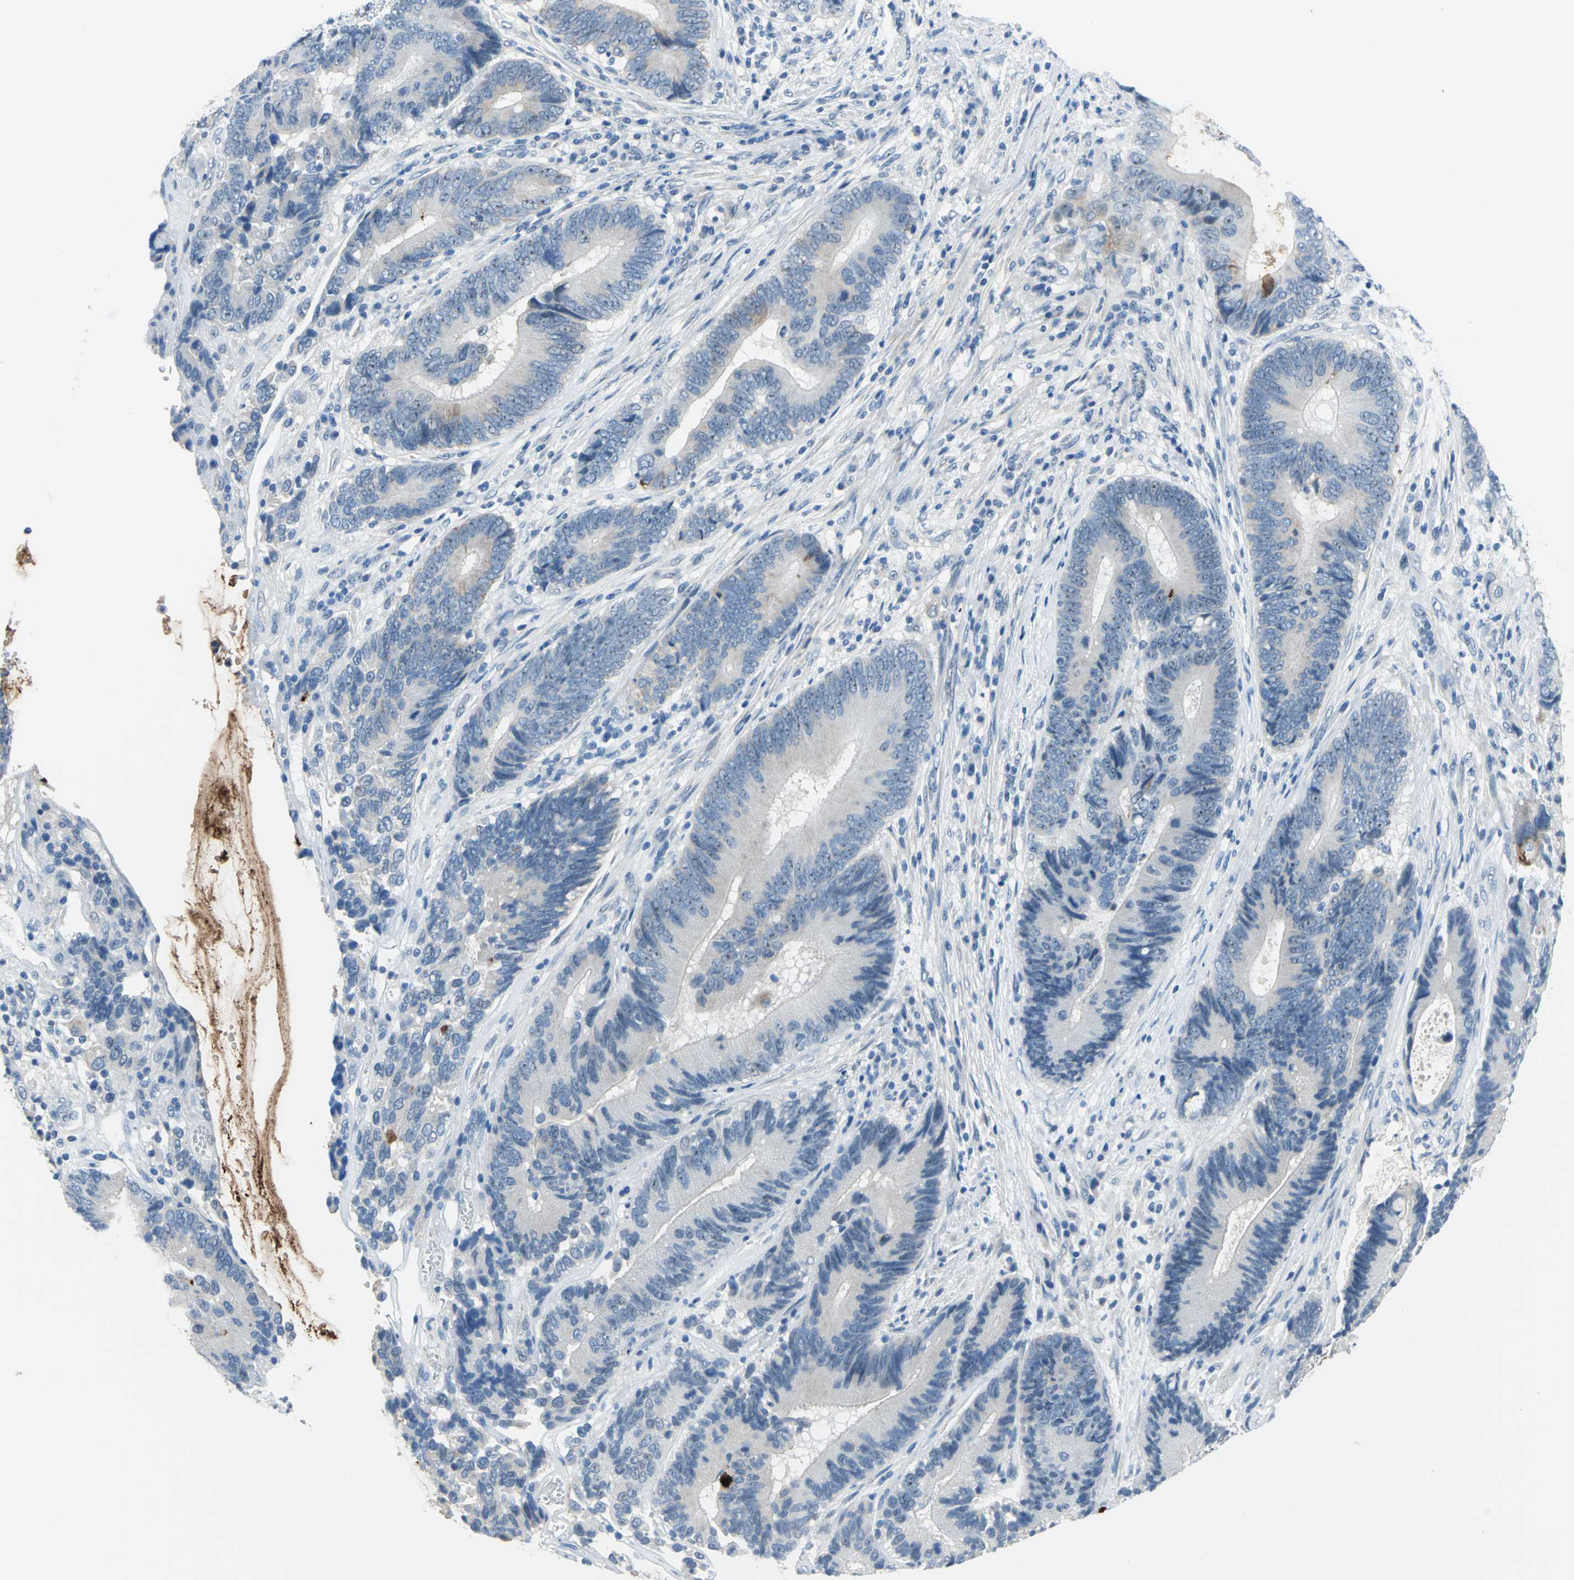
{"staining": {"intensity": "strong", "quantity": "<25%", "location": "cytoplasmic/membranous"}, "tissue": "colorectal cancer", "cell_type": "Tumor cells", "image_type": "cancer", "snomed": [{"axis": "morphology", "description": "Adenocarcinoma, NOS"}, {"axis": "topography", "description": "Colon"}], "caption": "Colorectal cancer tissue shows strong cytoplasmic/membranous expression in about <25% of tumor cells, visualized by immunohistochemistry.", "gene": "MUC4", "patient": {"sex": "female", "age": 78}}